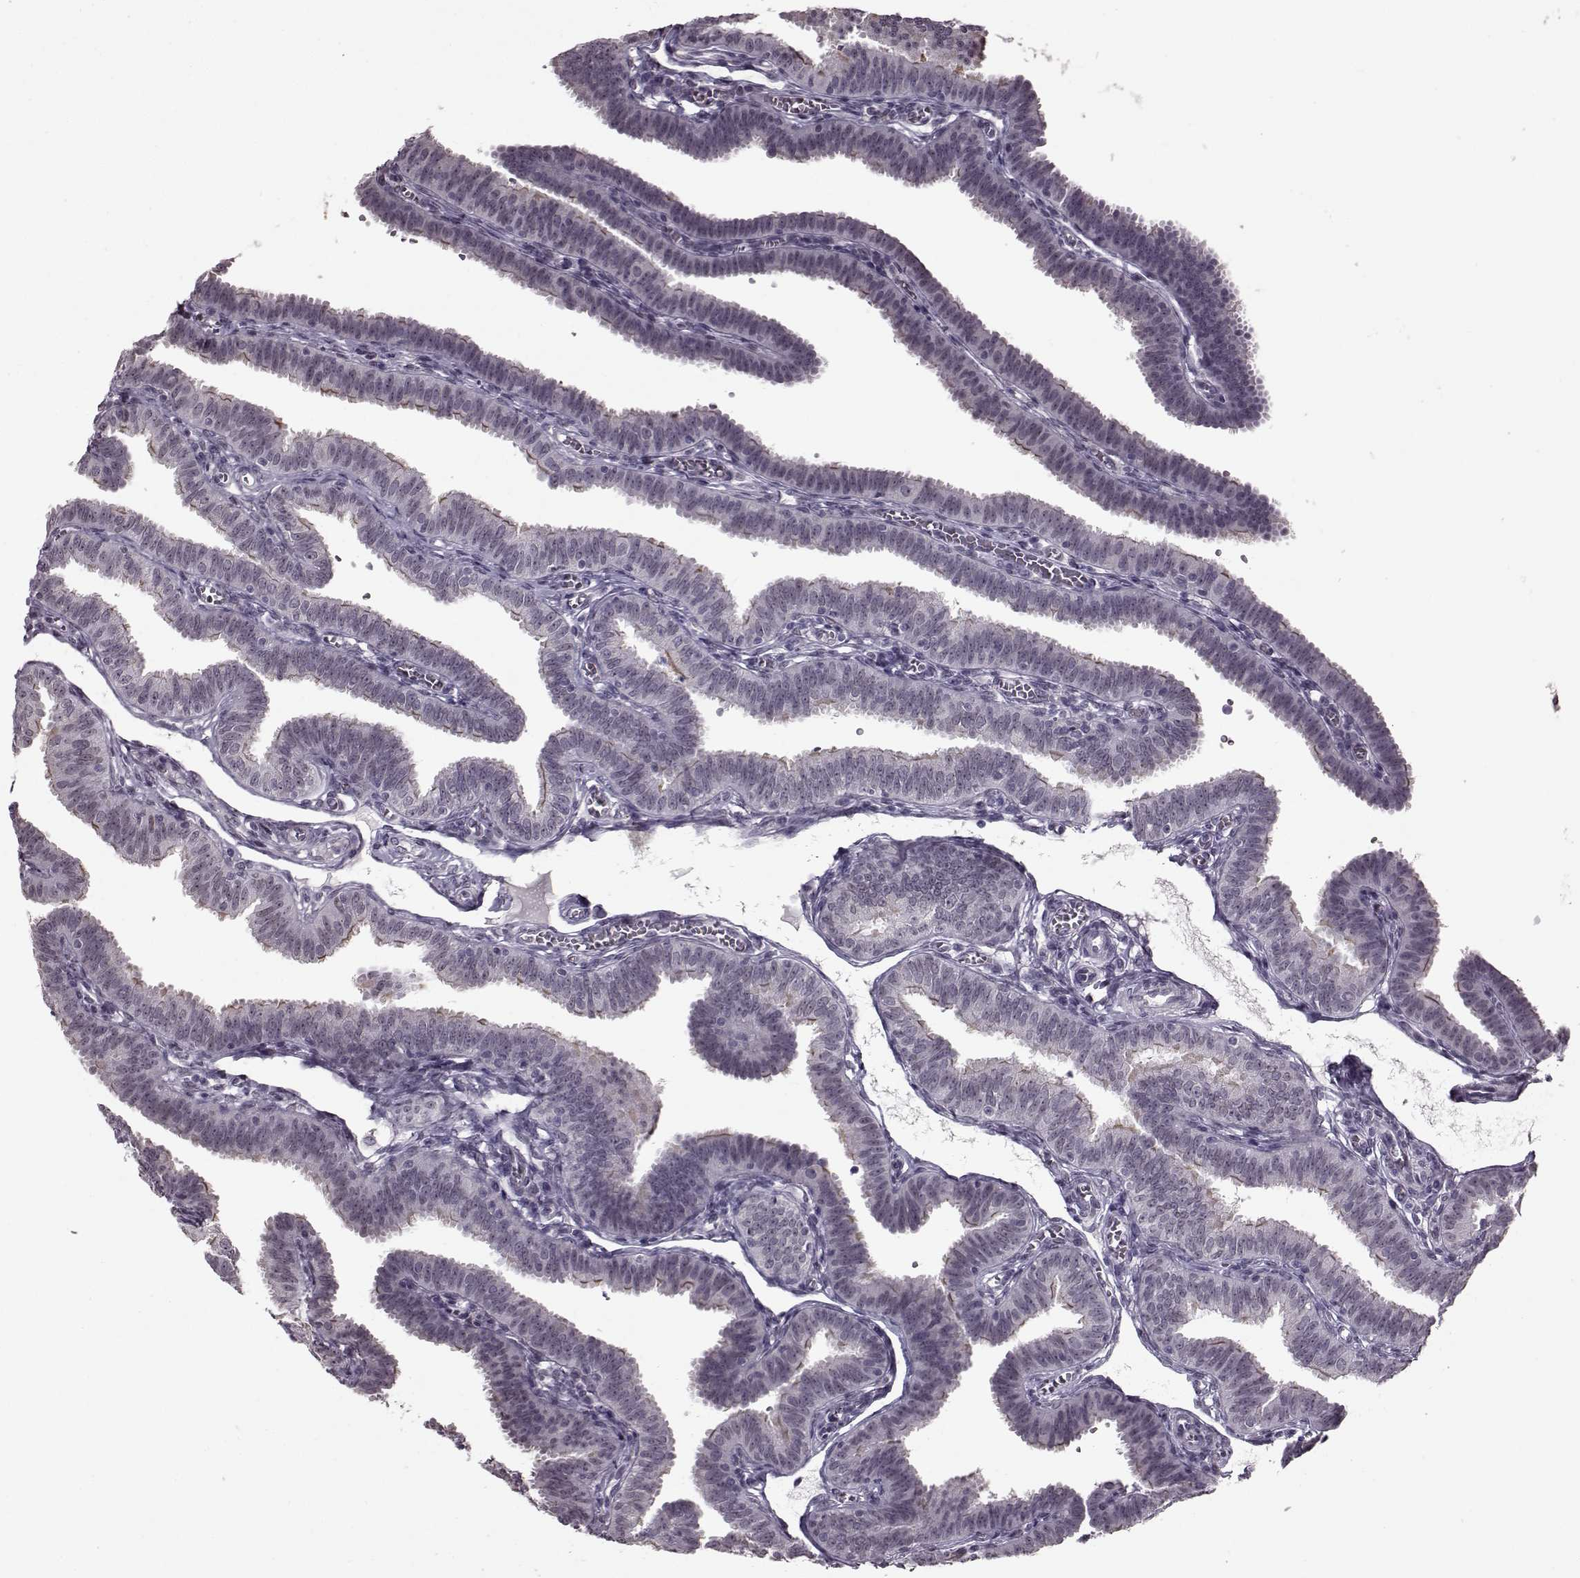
{"staining": {"intensity": "weak", "quantity": "<25%", "location": "cytoplasmic/membranous"}, "tissue": "fallopian tube", "cell_type": "Glandular cells", "image_type": "normal", "snomed": [{"axis": "morphology", "description": "Normal tissue, NOS"}, {"axis": "topography", "description": "Fallopian tube"}], "caption": "Glandular cells are negative for brown protein staining in benign fallopian tube. Brightfield microscopy of immunohistochemistry stained with DAB (brown) and hematoxylin (blue), captured at high magnification.", "gene": "STX1A", "patient": {"sex": "female", "age": 25}}